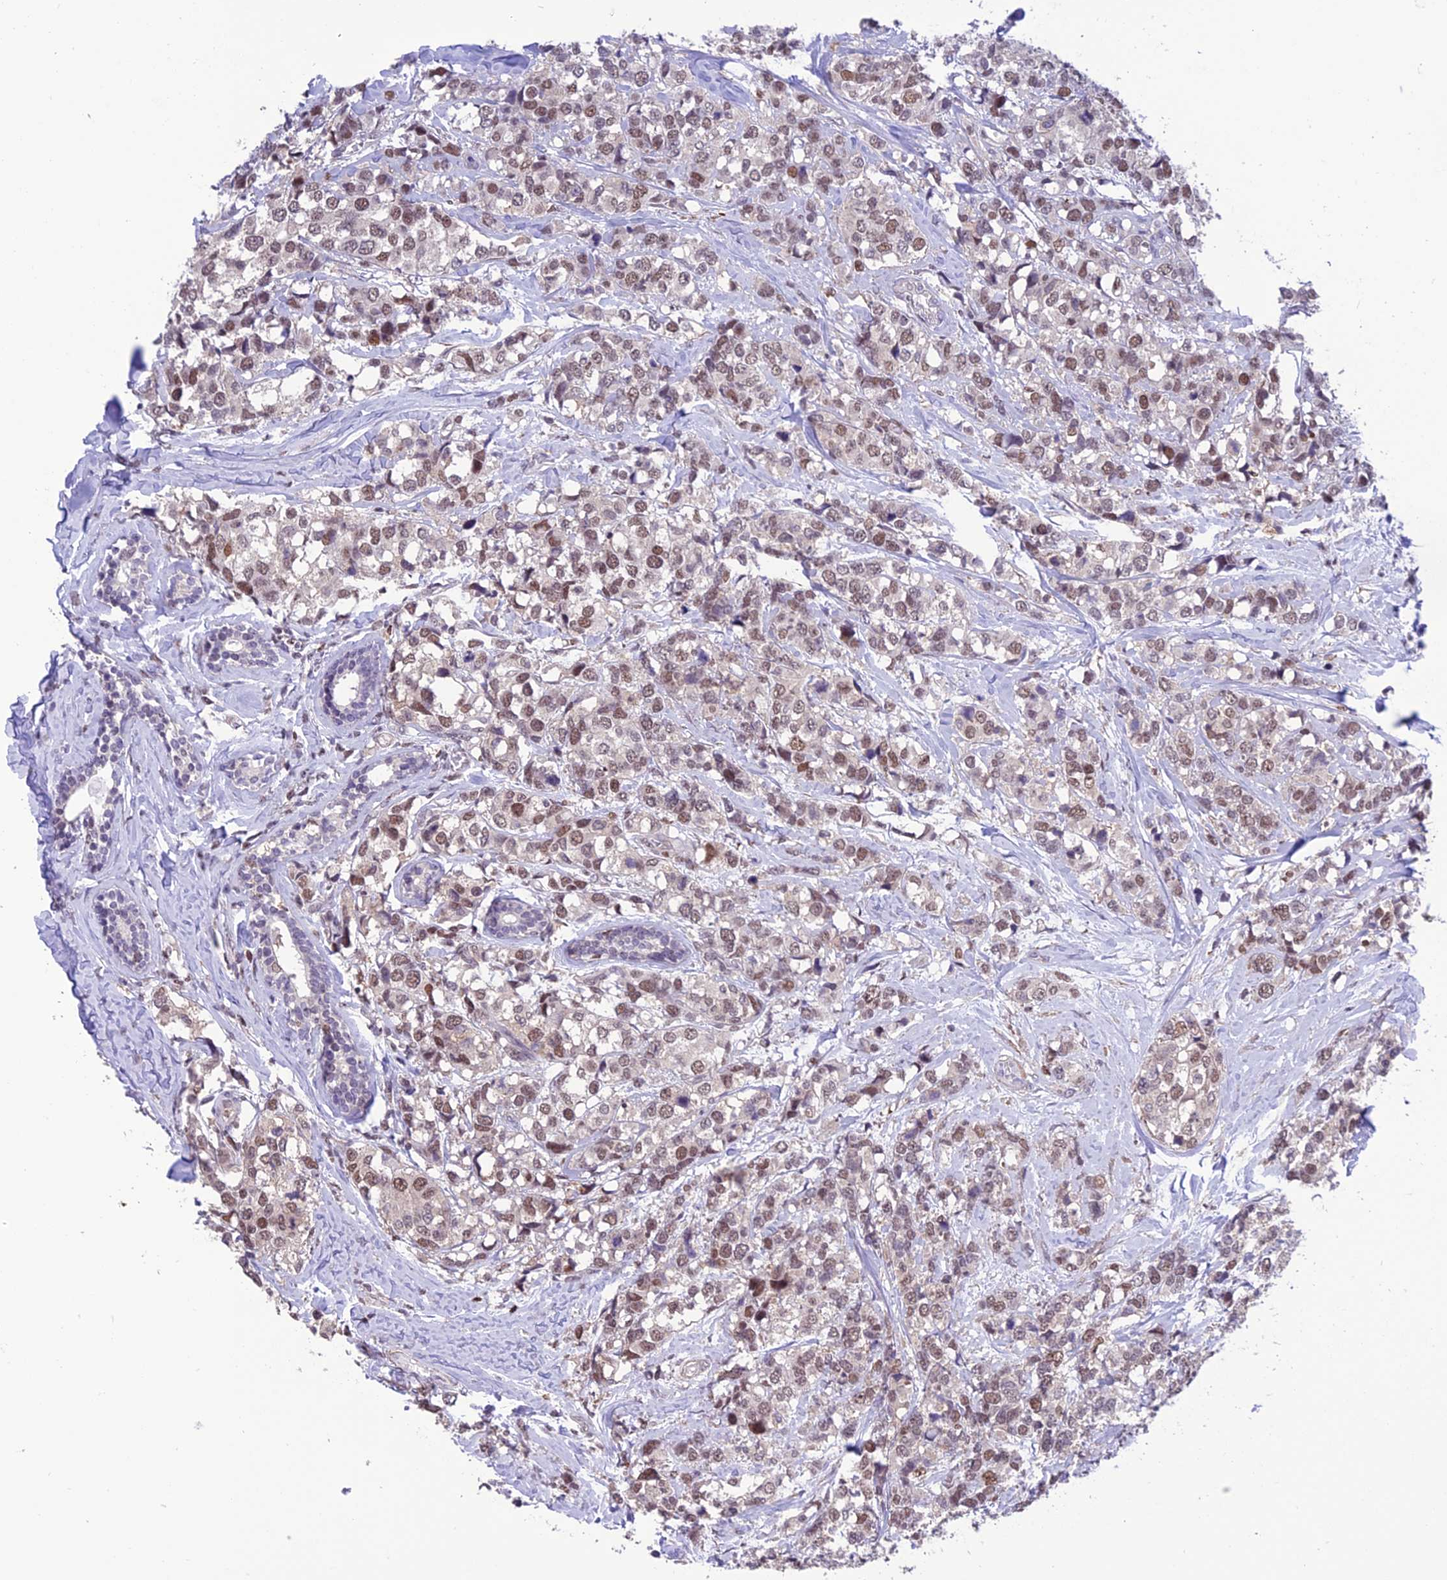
{"staining": {"intensity": "moderate", "quantity": ">75%", "location": "nuclear"}, "tissue": "breast cancer", "cell_type": "Tumor cells", "image_type": "cancer", "snomed": [{"axis": "morphology", "description": "Lobular carcinoma"}, {"axis": "topography", "description": "Breast"}], "caption": "Brown immunohistochemical staining in human breast cancer exhibits moderate nuclear staining in about >75% of tumor cells.", "gene": "MIS12", "patient": {"sex": "female", "age": 59}}